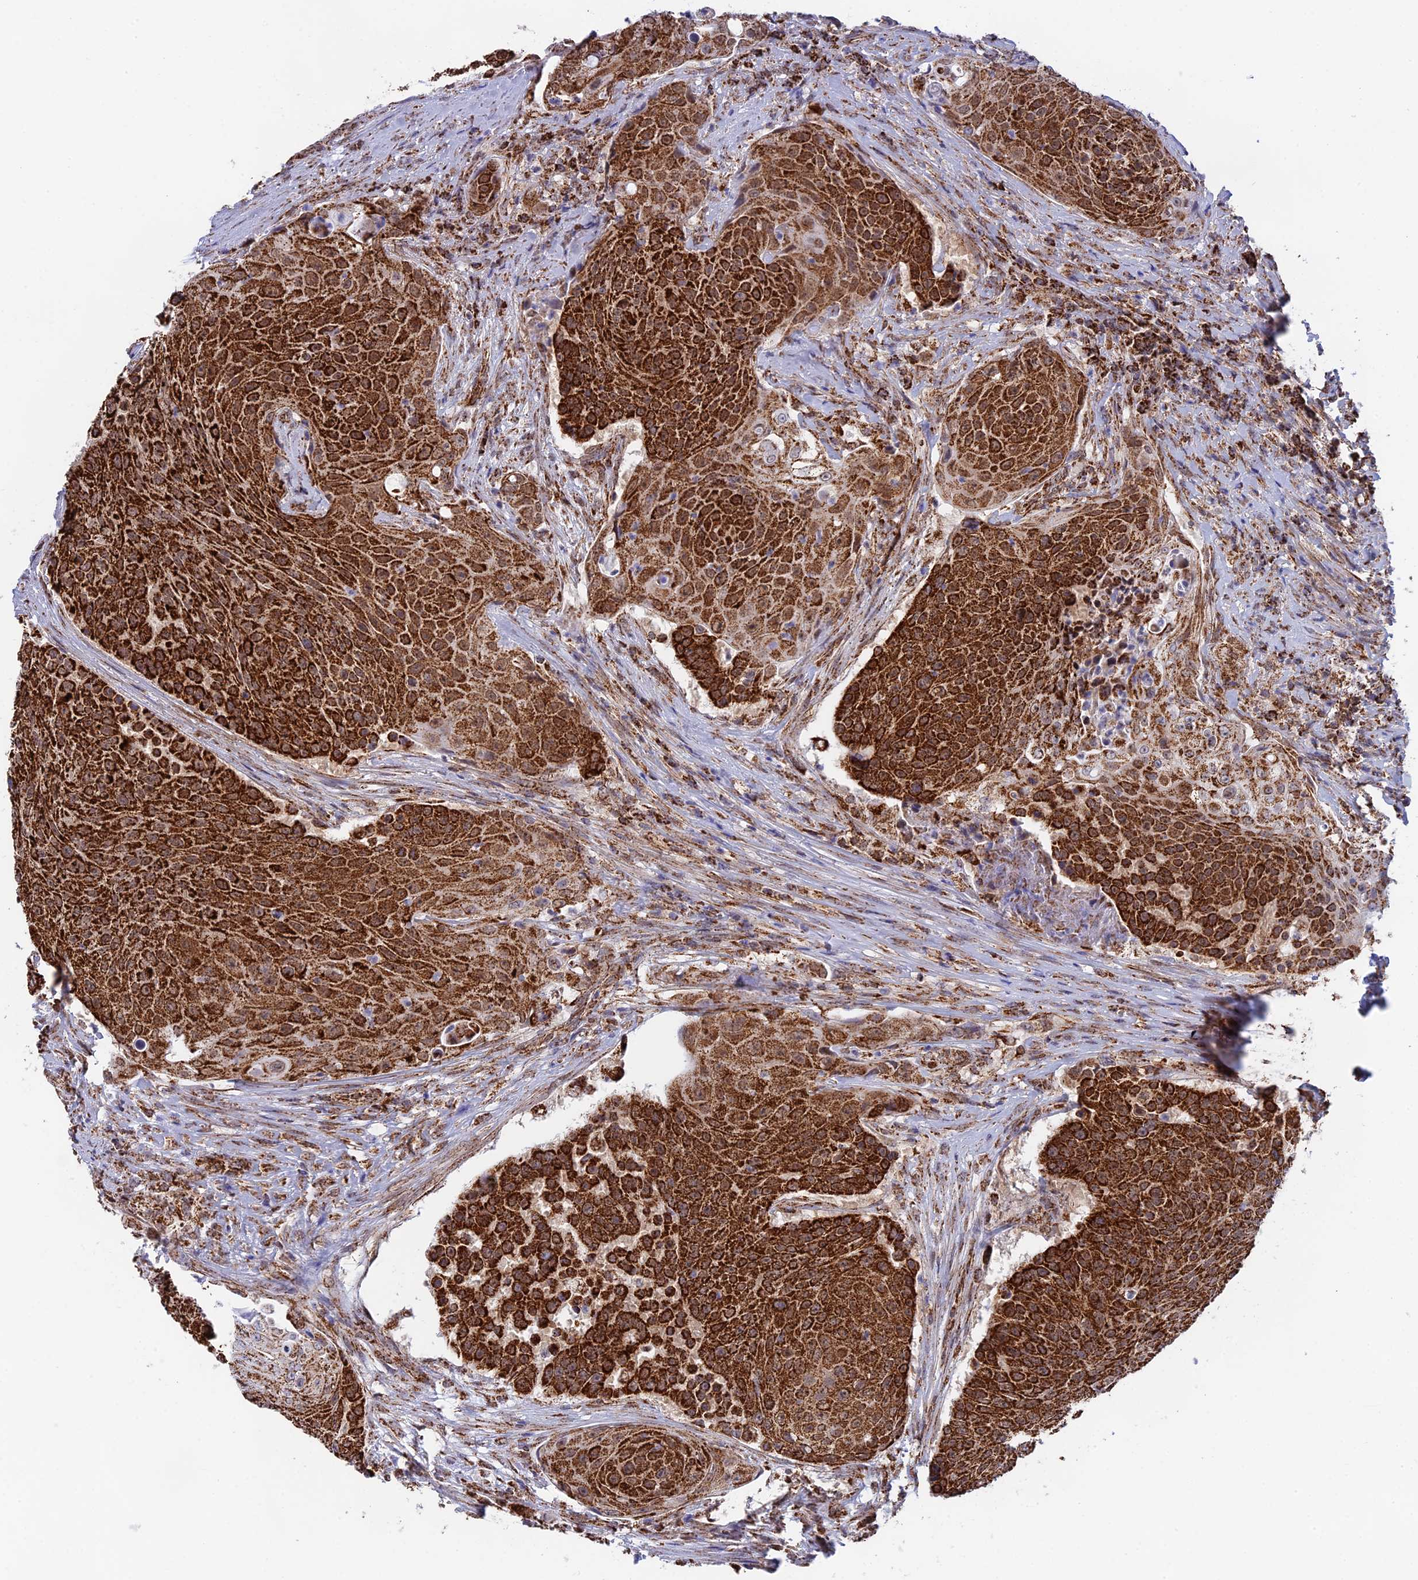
{"staining": {"intensity": "strong", "quantity": ">75%", "location": "cytoplasmic/membranous"}, "tissue": "urothelial cancer", "cell_type": "Tumor cells", "image_type": "cancer", "snomed": [{"axis": "morphology", "description": "Urothelial carcinoma, High grade"}, {"axis": "topography", "description": "Urinary bladder"}], "caption": "DAB immunohistochemical staining of high-grade urothelial carcinoma shows strong cytoplasmic/membranous protein expression in about >75% of tumor cells.", "gene": "CDC16", "patient": {"sex": "female", "age": 63}}